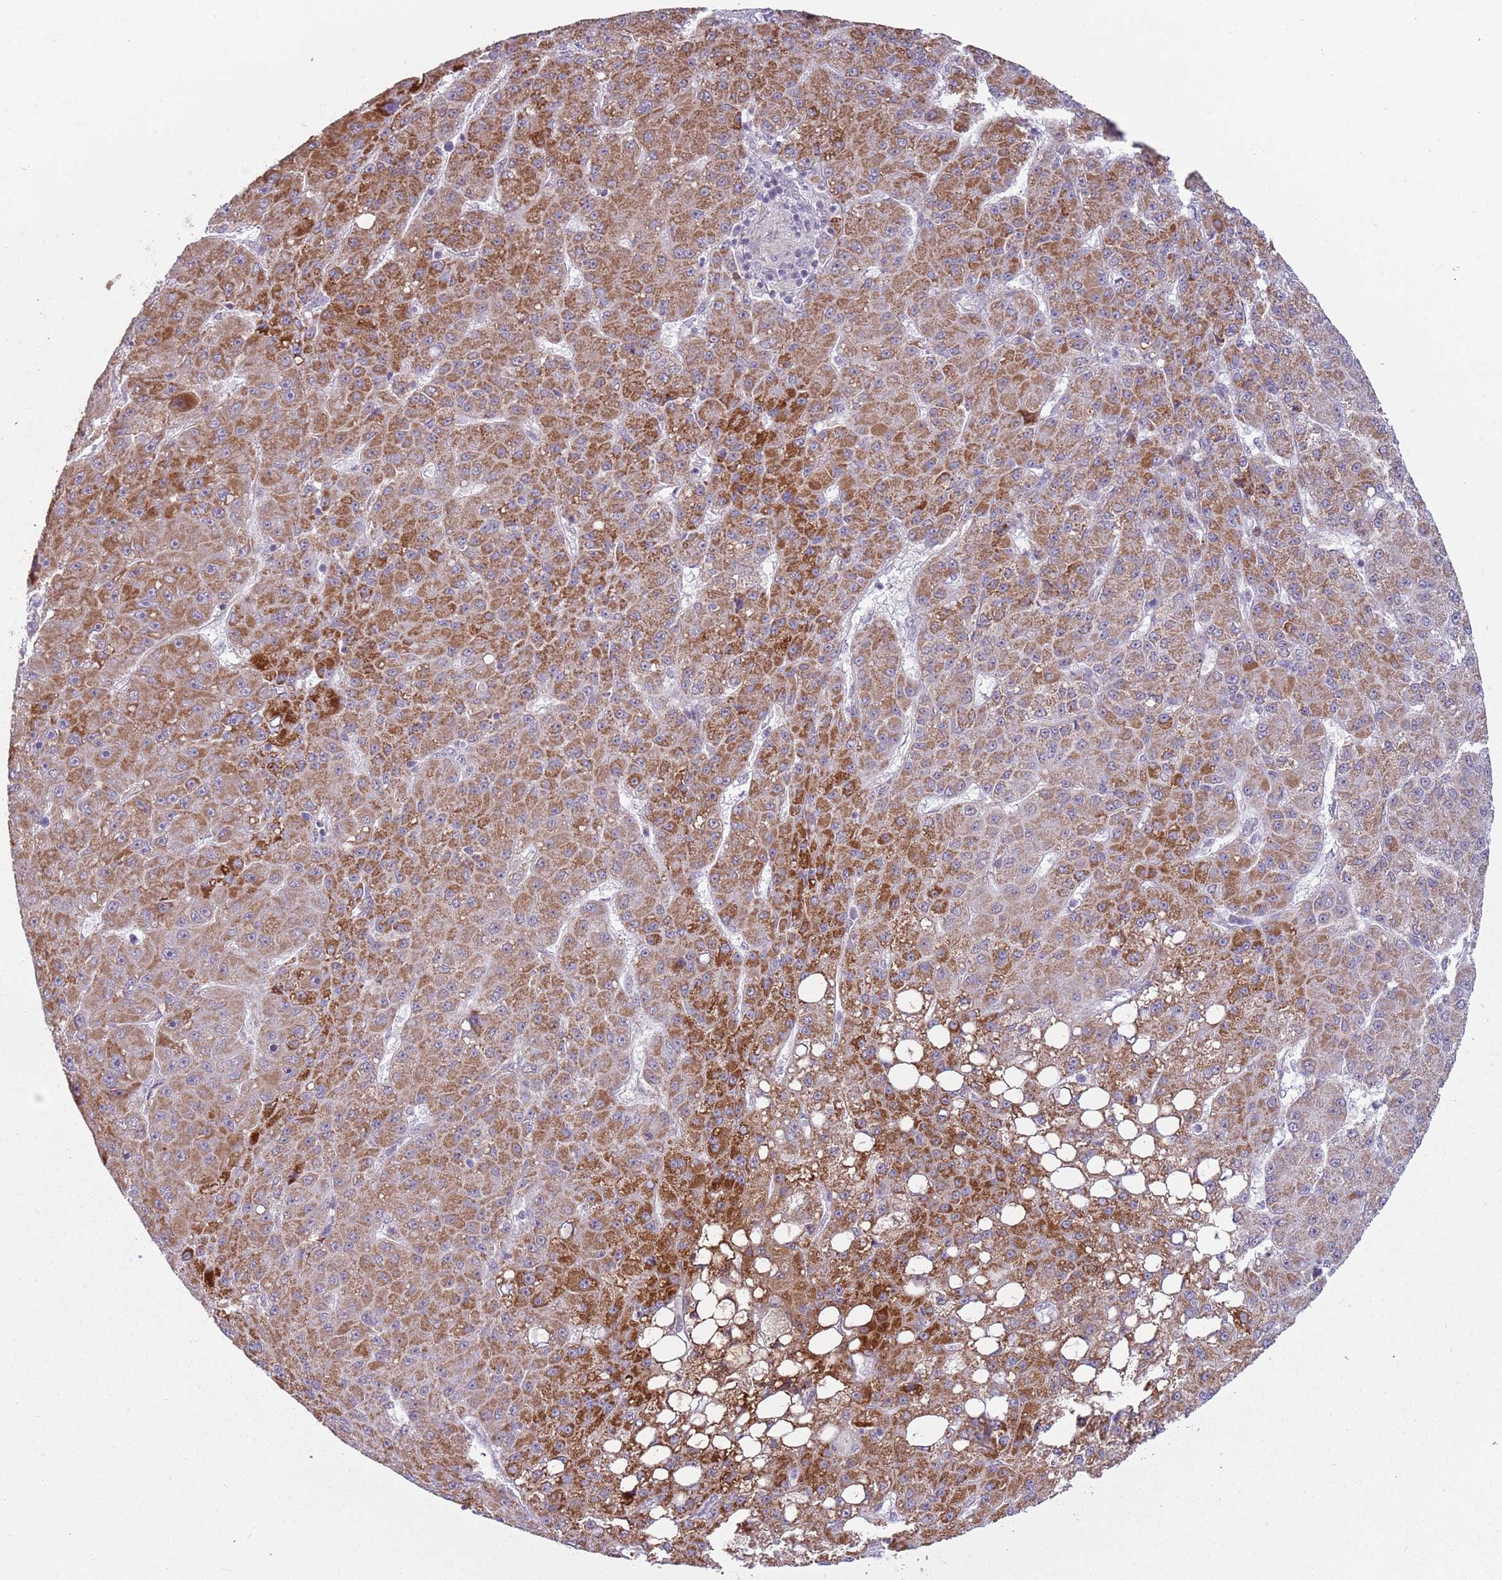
{"staining": {"intensity": "moderate", "quantity": ">75%", "location": "cytoplasmic/membranous"}, "tissue": "liver cancer", "cell_type": "Tumor cells", "image_type": "cancer", "snomed": [{"axis": "morphology", "description": "Carcinoma, Hepatocellular, NOS"}, {"axis": "topography", "description": "Liver"}], "caption": "Protein analysis of liver cancer (hepatocellular carcinoma) tissue displays moderate cytoplasmic/membranous positivity in about >75% of tumor cells.", "gene": "MLLT11", "patient": {"sex": "male", "age": 67}}